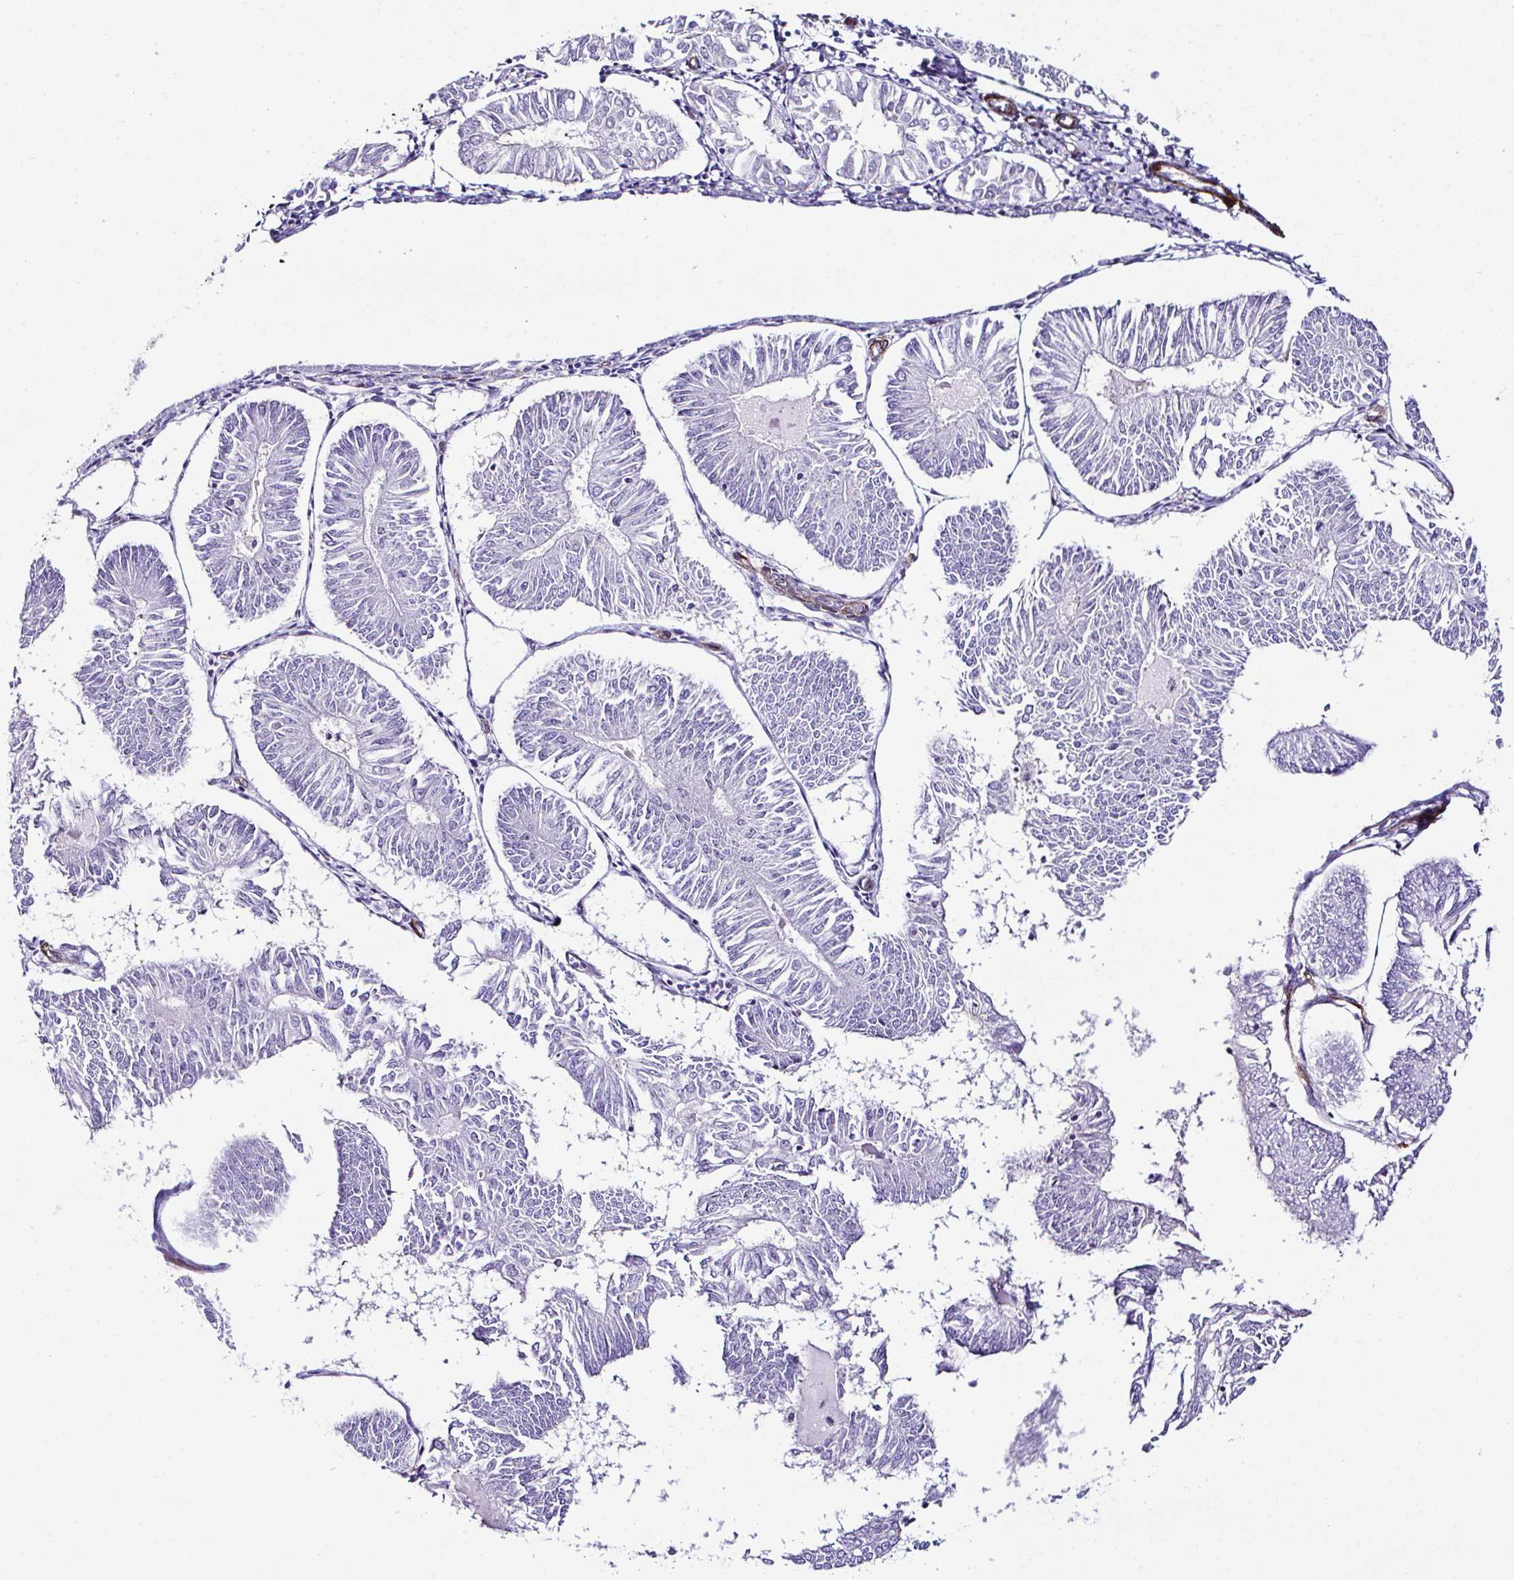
{"staining": {"intensity": "negative", "quantity": "none", "location": "none"}, "tissue": "endometrial cancer", "cell_type": "Tumor cells", "image_type": "cancer", "snomed": [{"axis": "morphology", "description": "Adenocarcinoma, NOS"}, {"axis": "topography", "description": "Endometrium"}], "caption": "DAB (3,3'-diaminobenzidine) immunohistochemical staining of human endometrial adenocarcinoma demonstrates no significant expression in tumor cells.", "gene": "FBXO34", "patient": {"sex": "female", "age": 58}}